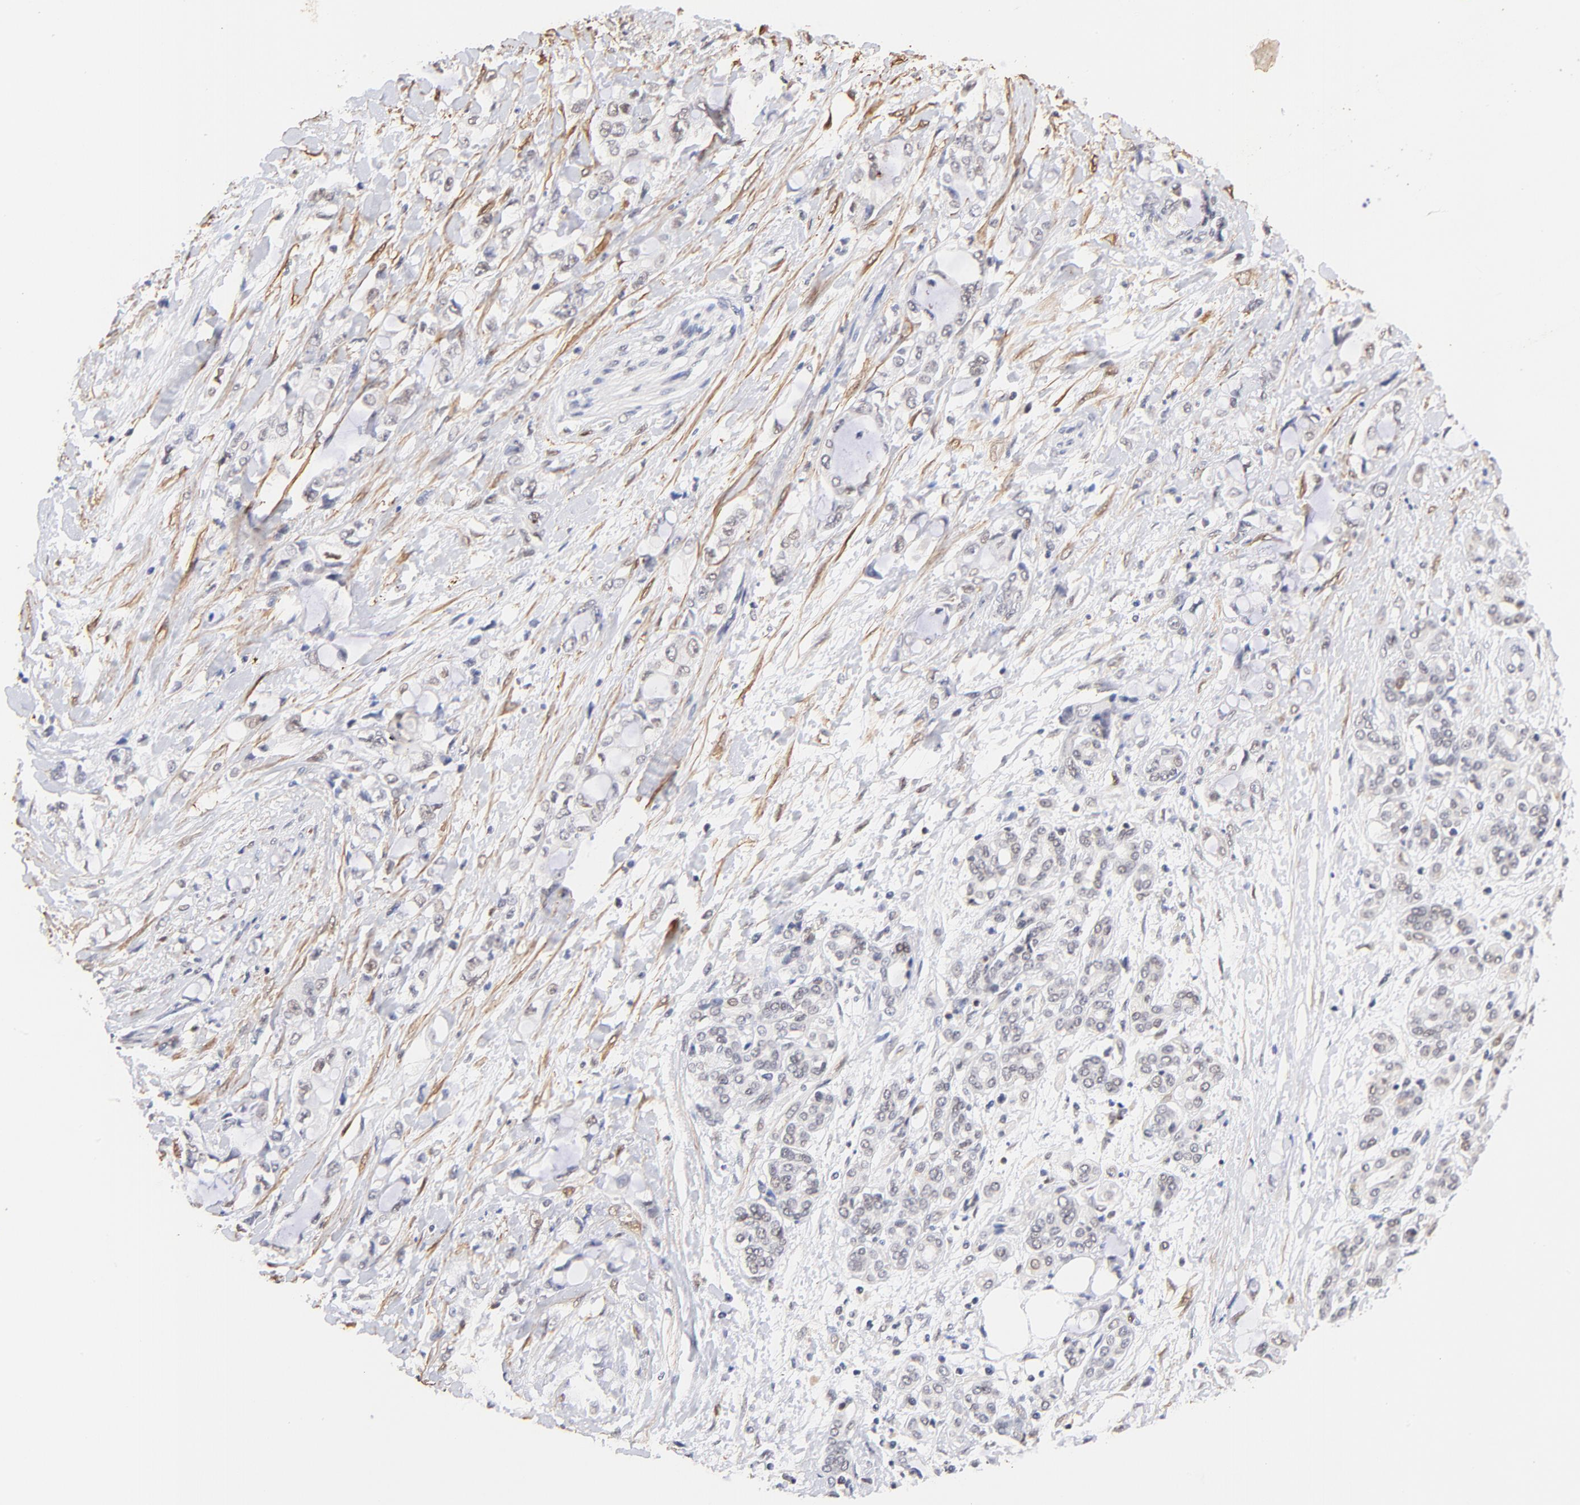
{"staining": {"intensity": "weak", "quantity": "<25%", "location": "cytoplasmic/membranous,nuclear"}, "tissue": "pancreatic cancer", "cell_type": "Tumor cells", "image_type": "cancer", "snomed": [{"axis": "morphology", "description": "Adenocarcinoma, NOS"}, {"axis": "topography", "description": "Pancreas"}], "caption": "Immunohistochemistry photomicrograph of human pancreatic adenocarcinoma stained for a protein (brown), which shows no staining in tumor cells.", "gene": "ZFP92", "patient": {"sex": "female", "age": 70}}